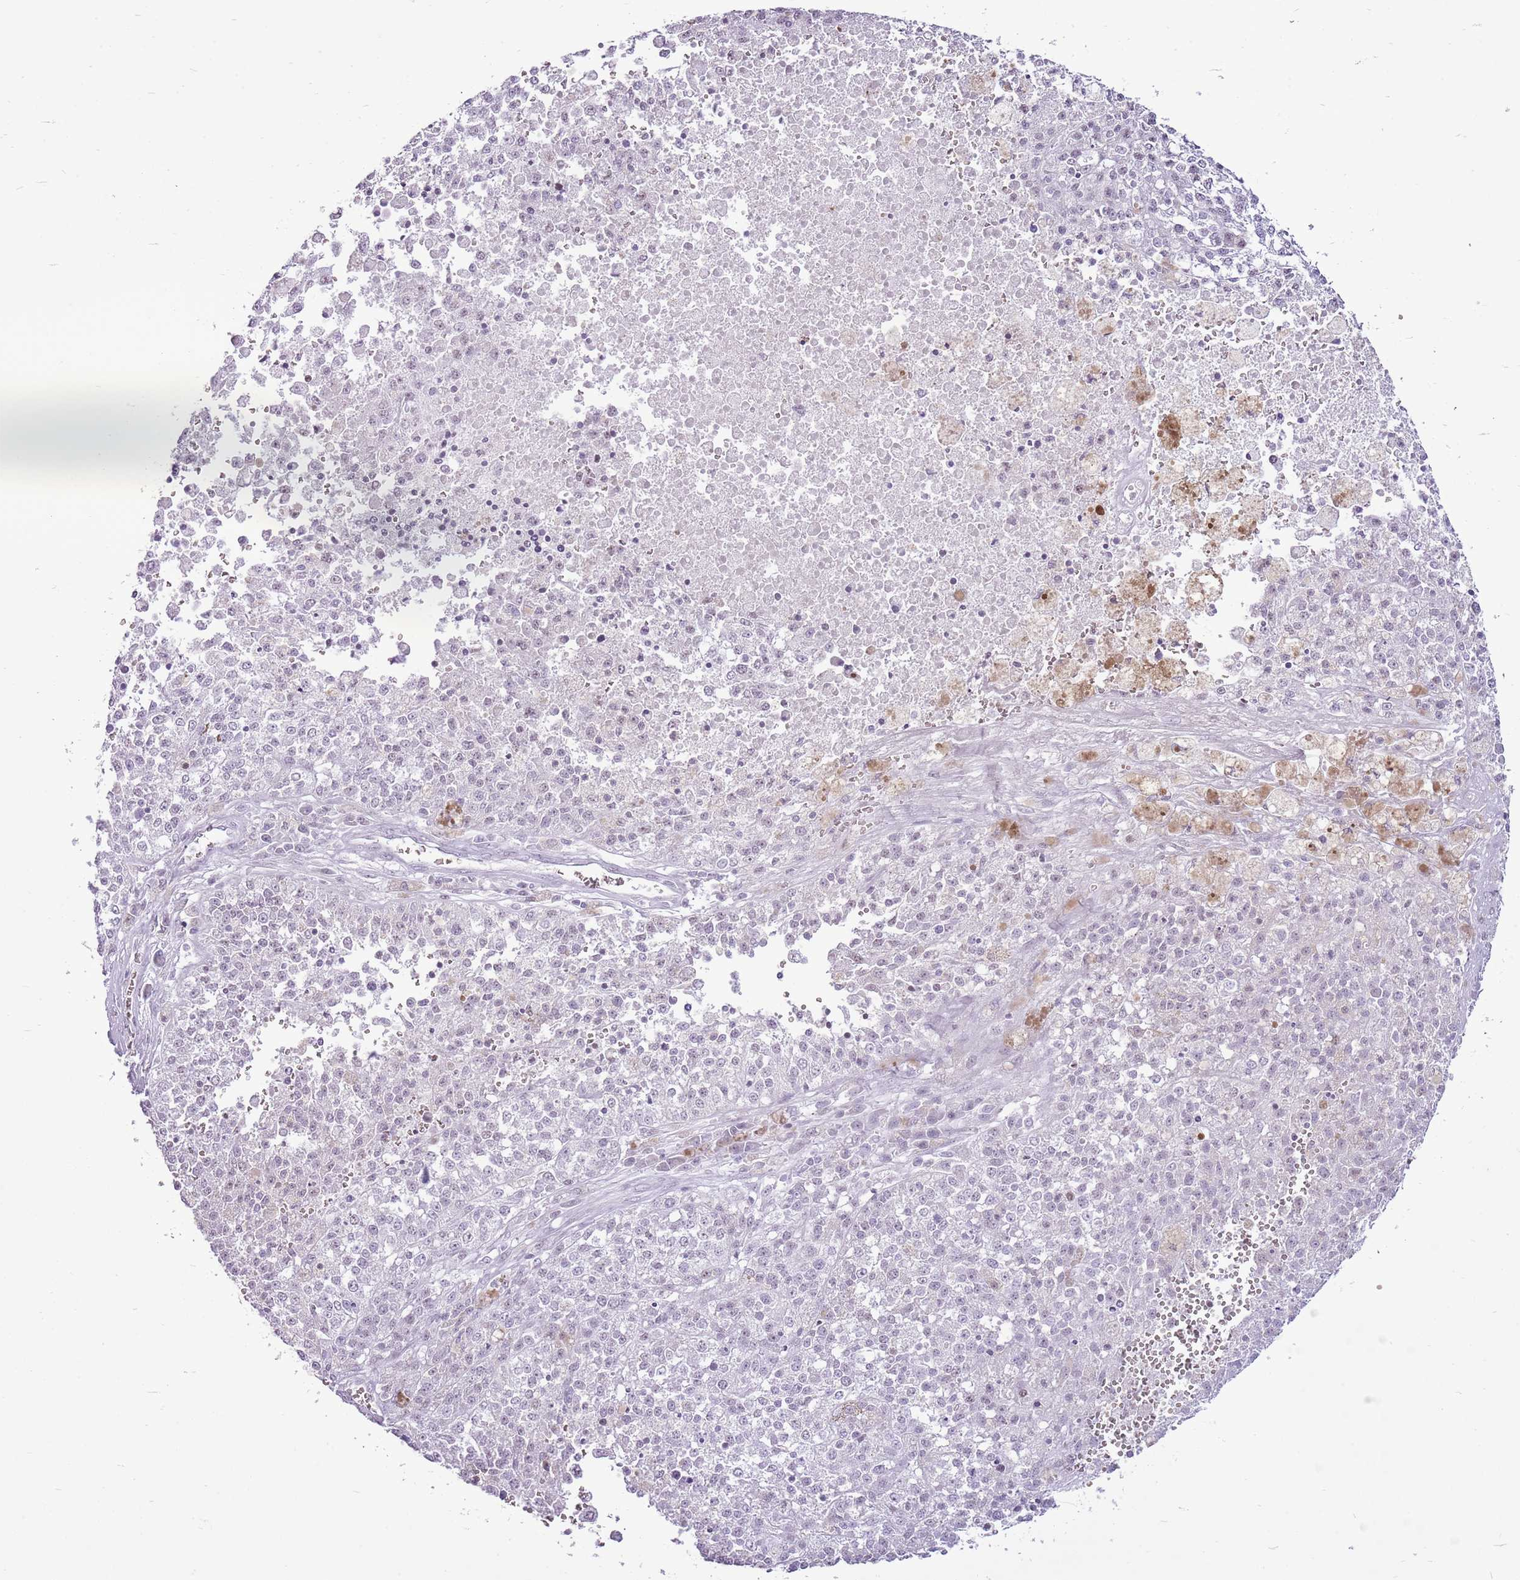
{"staining": {"intensity": "negative", "quantity": "none", "location": "none"}, "tissue": "melanoma", "cell_type": "Tumor cells", "image_type": "cancer", "snomed": [{"axis": "morphology", "description": "Malignant melanoma, NOS"}, {"axis": "topography", "description": "Skin"}], "caption": "High magnification brightfield microscopy of melanoma stained with DAB (3,3'-diaminobenzidine) (brown) and counterstained with hematoxylin (blue): tumor cells show no significant positivity. (DAB immunohistochemistry (IHC) with hematoxylin counter stain).", "gene": "RPL3L", "patient": {"sex": "female", "age": 64}}